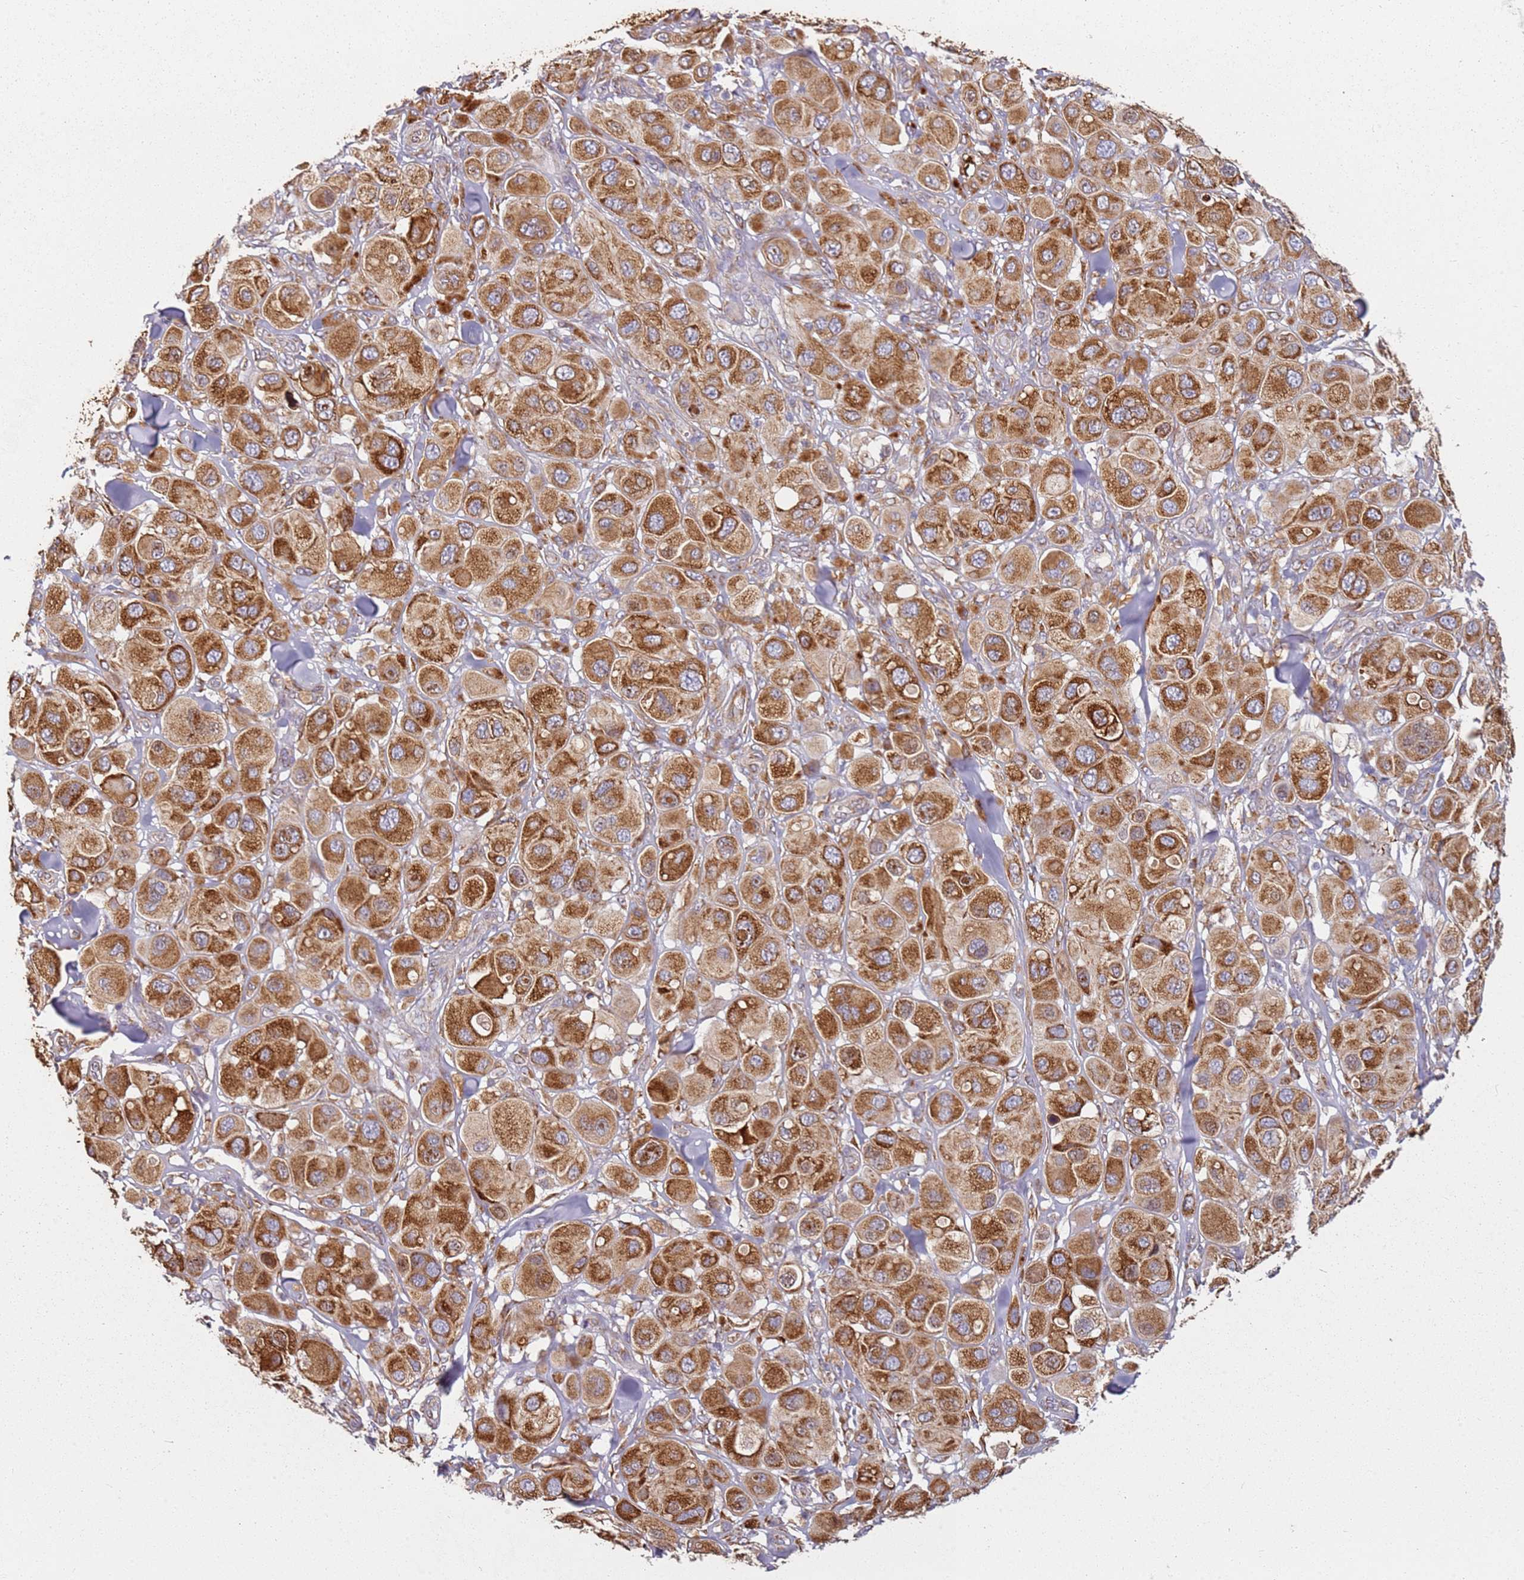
{"staining": {"intensity": "strong", "quantity": ">75%", "location": "cytoplasmic/membranous"}, "tissue": "melanoma", "cell_type": "Tumor cells", "image_type": "cancer", "snomed": [{"axis": "morphology", "description": "Malignant melanoma, Metastatic site"}, {"axis": "topography", "description": "Skin"}], "caption": "This photomicrograph reveals malignant melanoma (metastatic site) stained with immunohistochemistry (IHC) to label a protein in brown. The cytoplasmic/membranous of tumor cells show strong positivity for the protein. Nuclei are counter-stained blue.", "gene": "ARFRP1", "patient": {"sex": "male", "age": 41}}